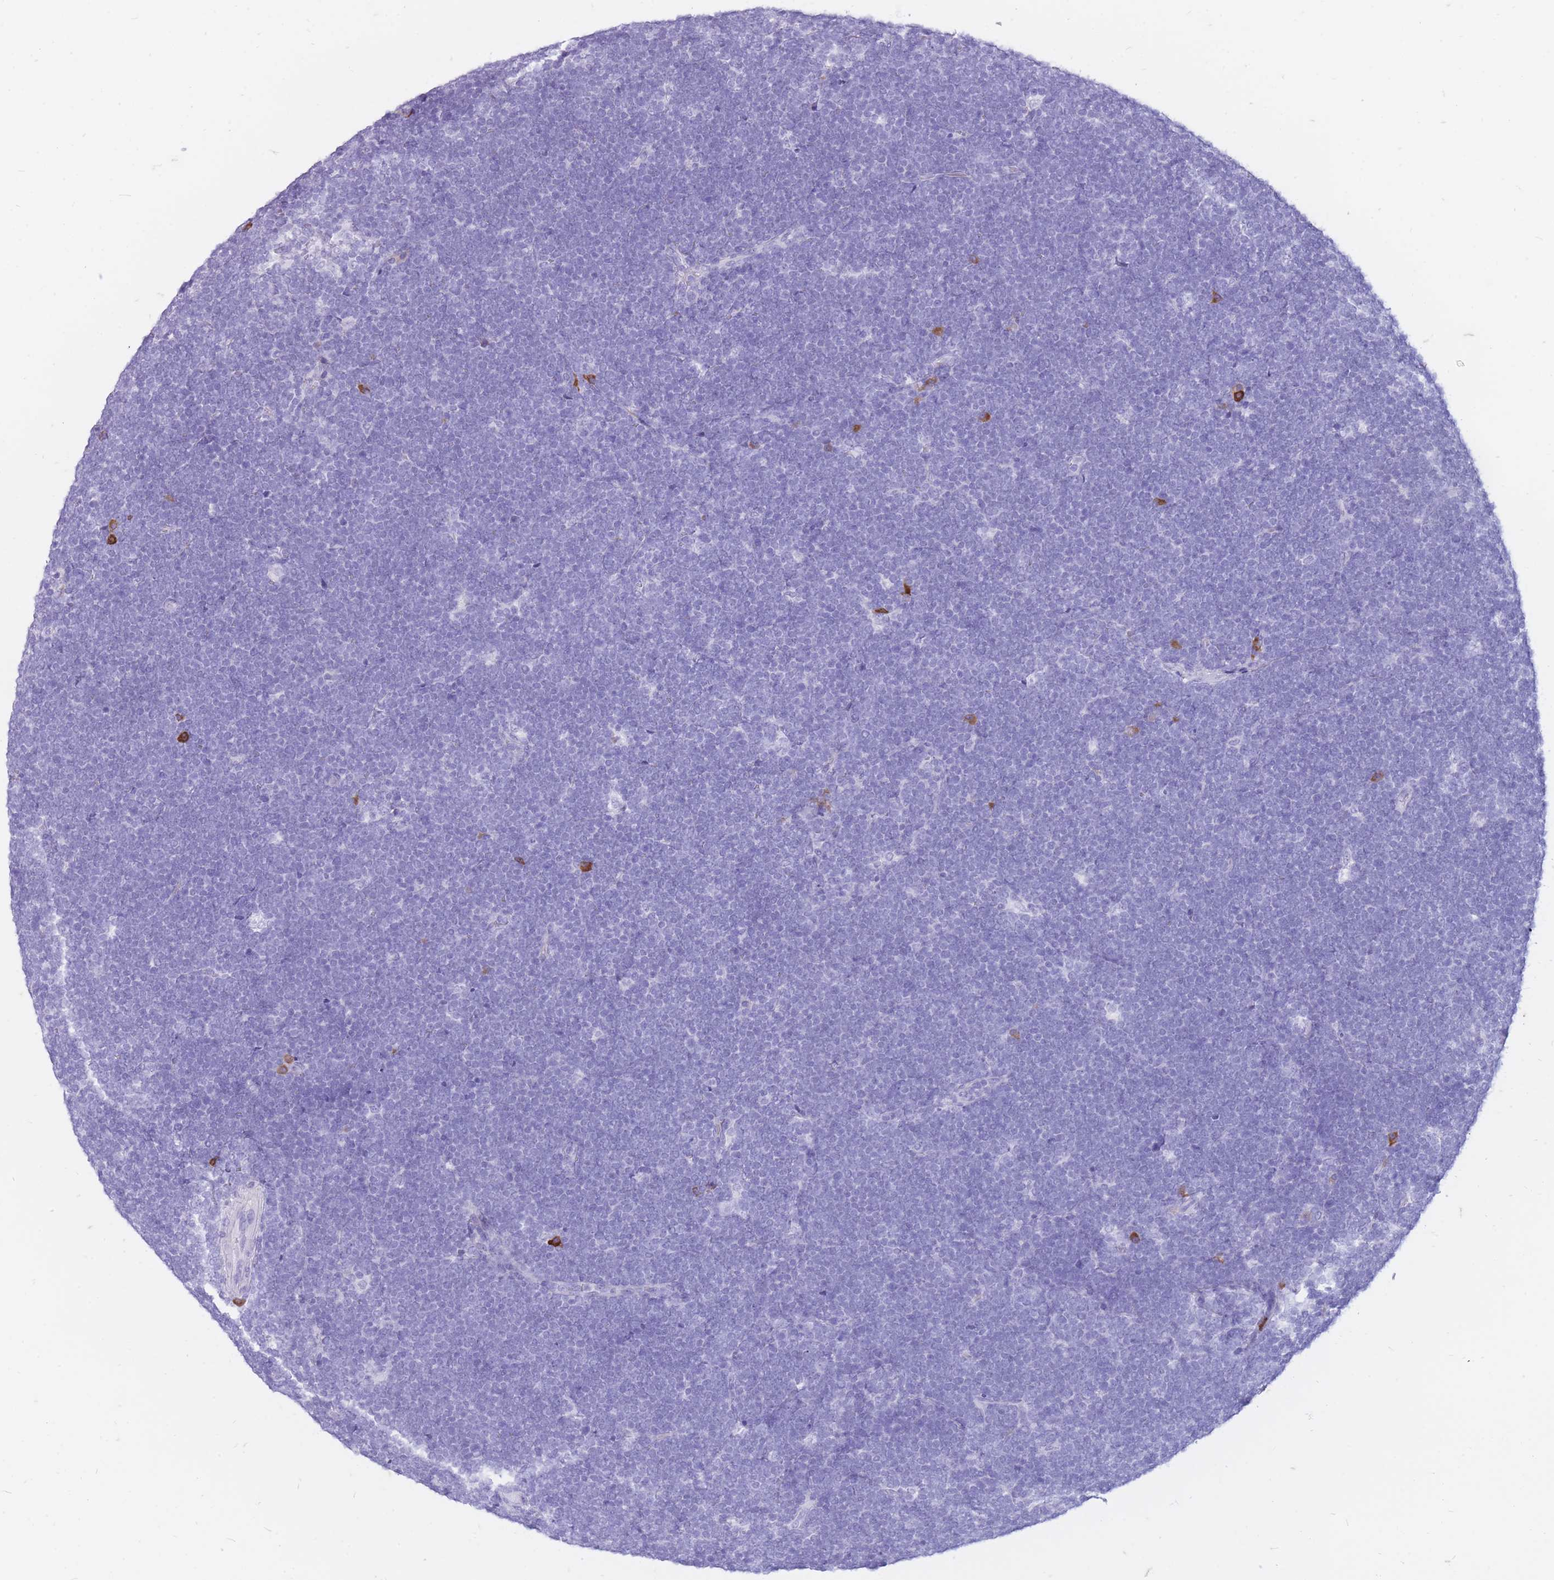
{"staining": {"intensity": "negative", "quantity": "none", "location": "none"}, "tissue": "lymphoma", "cell_type": "Tumor cells", "image_type": "cancer", "snomed": [{"axis": "morphology", "description": "Malignant lymphoma, non-Hodgkin's type, High grade"}, {"axis": "topography", "description": "Lymph node"}], "caption": "Tumor cells show no significant protein positivity in lymphoma. Brightfield microscopy of immunohistochemistry stained with DAB (brown) and hematoxylin (blue), captured at high magnification.", "gene": "ZFP37", "patient": {"sex": "male", "age": 13}}